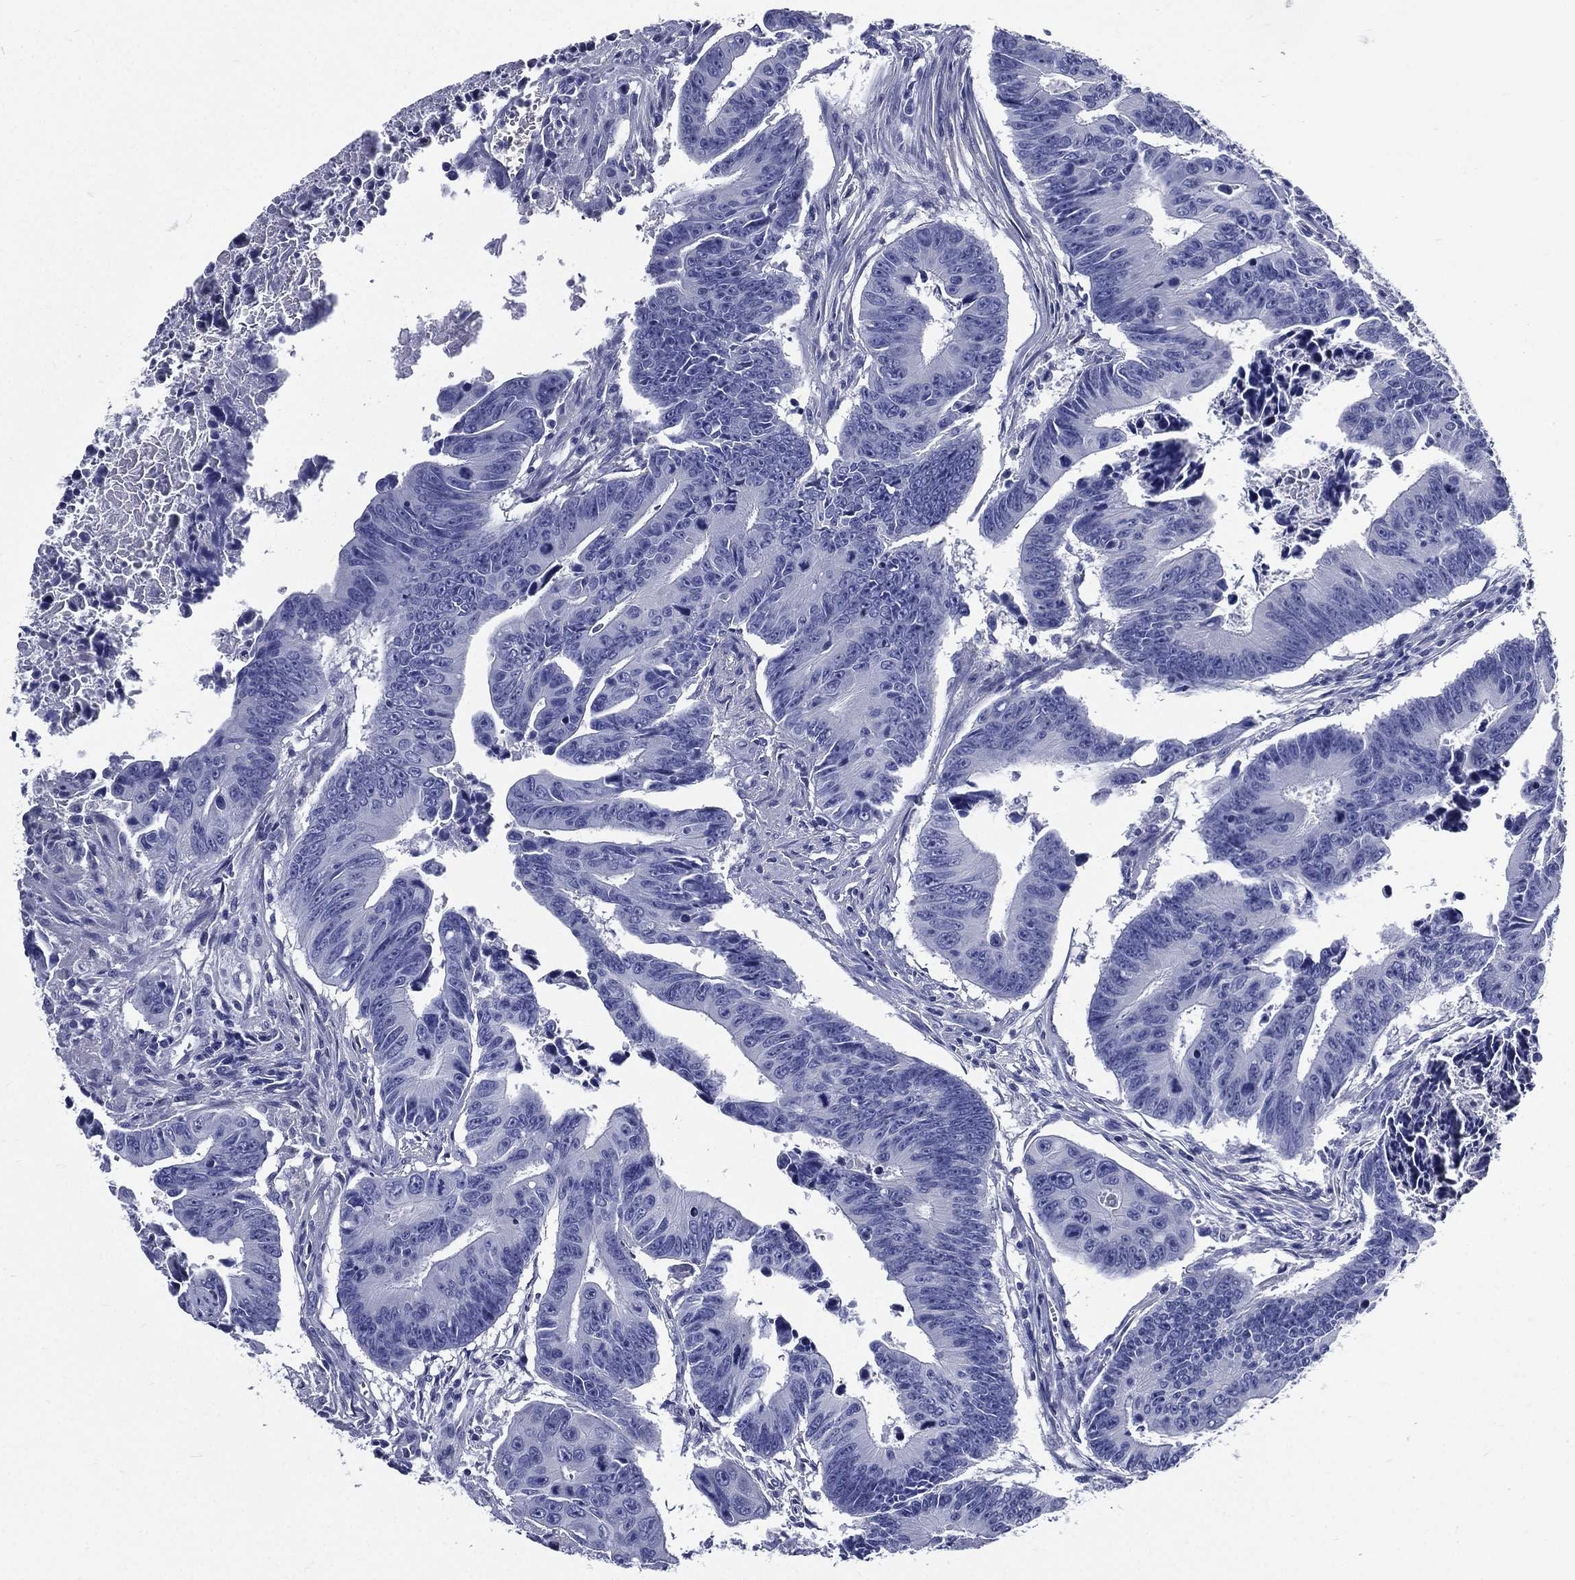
{"staining": {"intensity": "negative", "quantity": "none", "location": "none"}, "tissue": "colorectal cancer", "cell_type": "Tumor cells", "image_type": "cancer", "snomed": [{"axis": "morphology", "description": "Adenocarcinoma, NOS"}, {"axis": "topography", "description": "Colon"}], "caption": "Tumor cells show no significant positivity in colorectal adenocarcinoma. Brightfield microscopy of immunohistochemistry stained with DAB (brown) and hematoxylin (blue), captured at high magnification.", "gene": "DPYS", "patient": {"sex": "female", "age": 87}}